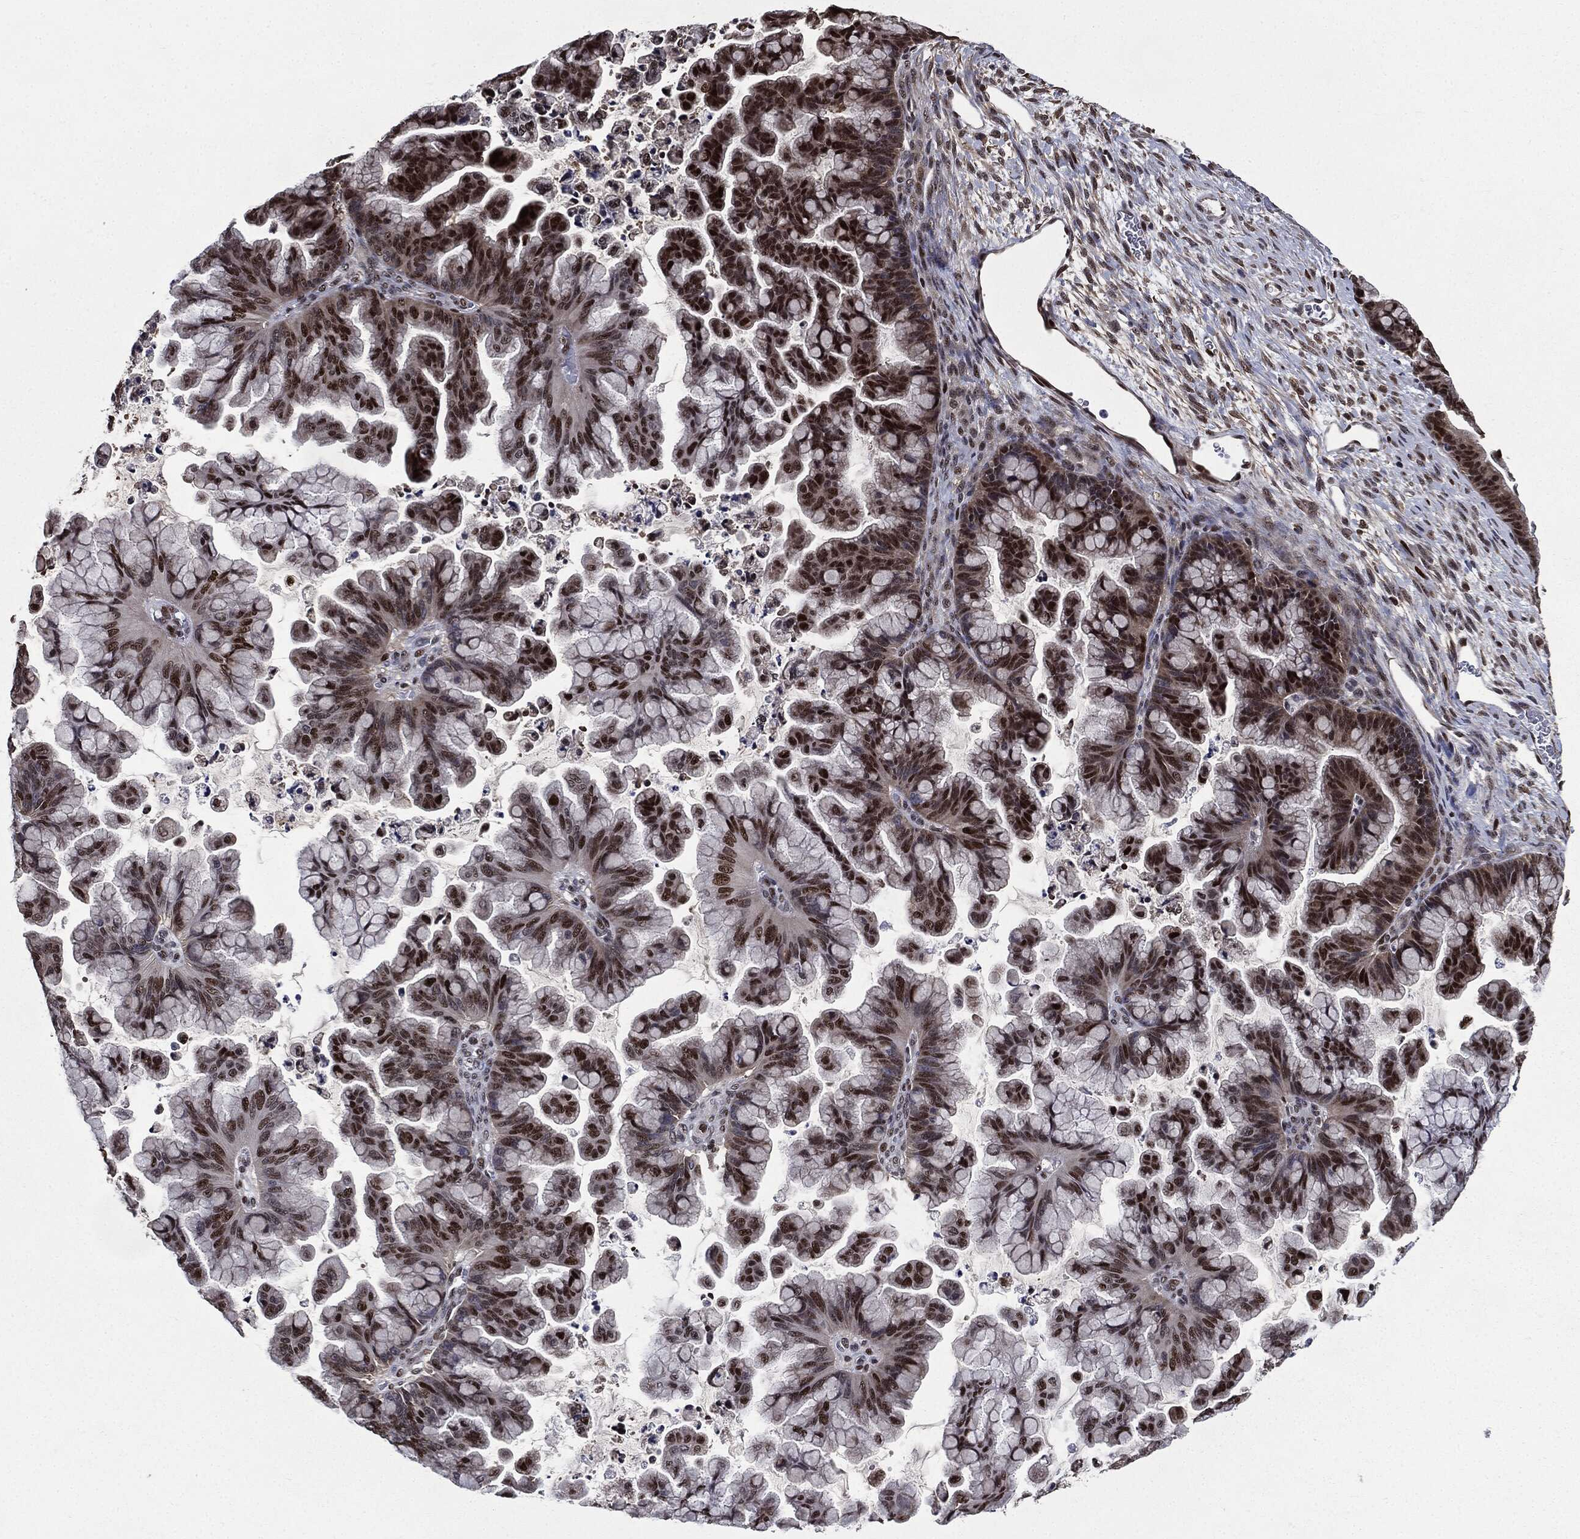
{"staining": {"intensity": "strong", "quantity": "25%-75%", "location": "nuclear"}, "tissue": "ovarian cancer", "cell_type": "Tumor cells", "image_type": "cancer", "snomed": [{"axis": "morphology", "description": "Cystadenocarcinoma, mucinous, NOS"}, {"axis": "topography", "description": "Ovary"}], "caption": "Ovarian cancer (mucinous cystadenocarcinoma) stained with DAB IHC displays high levels of strong nuclear expression in approximately 25%-75% of tumor cells.", "gene": "JUN", "patient": {"sex": "female", "age": 67}}